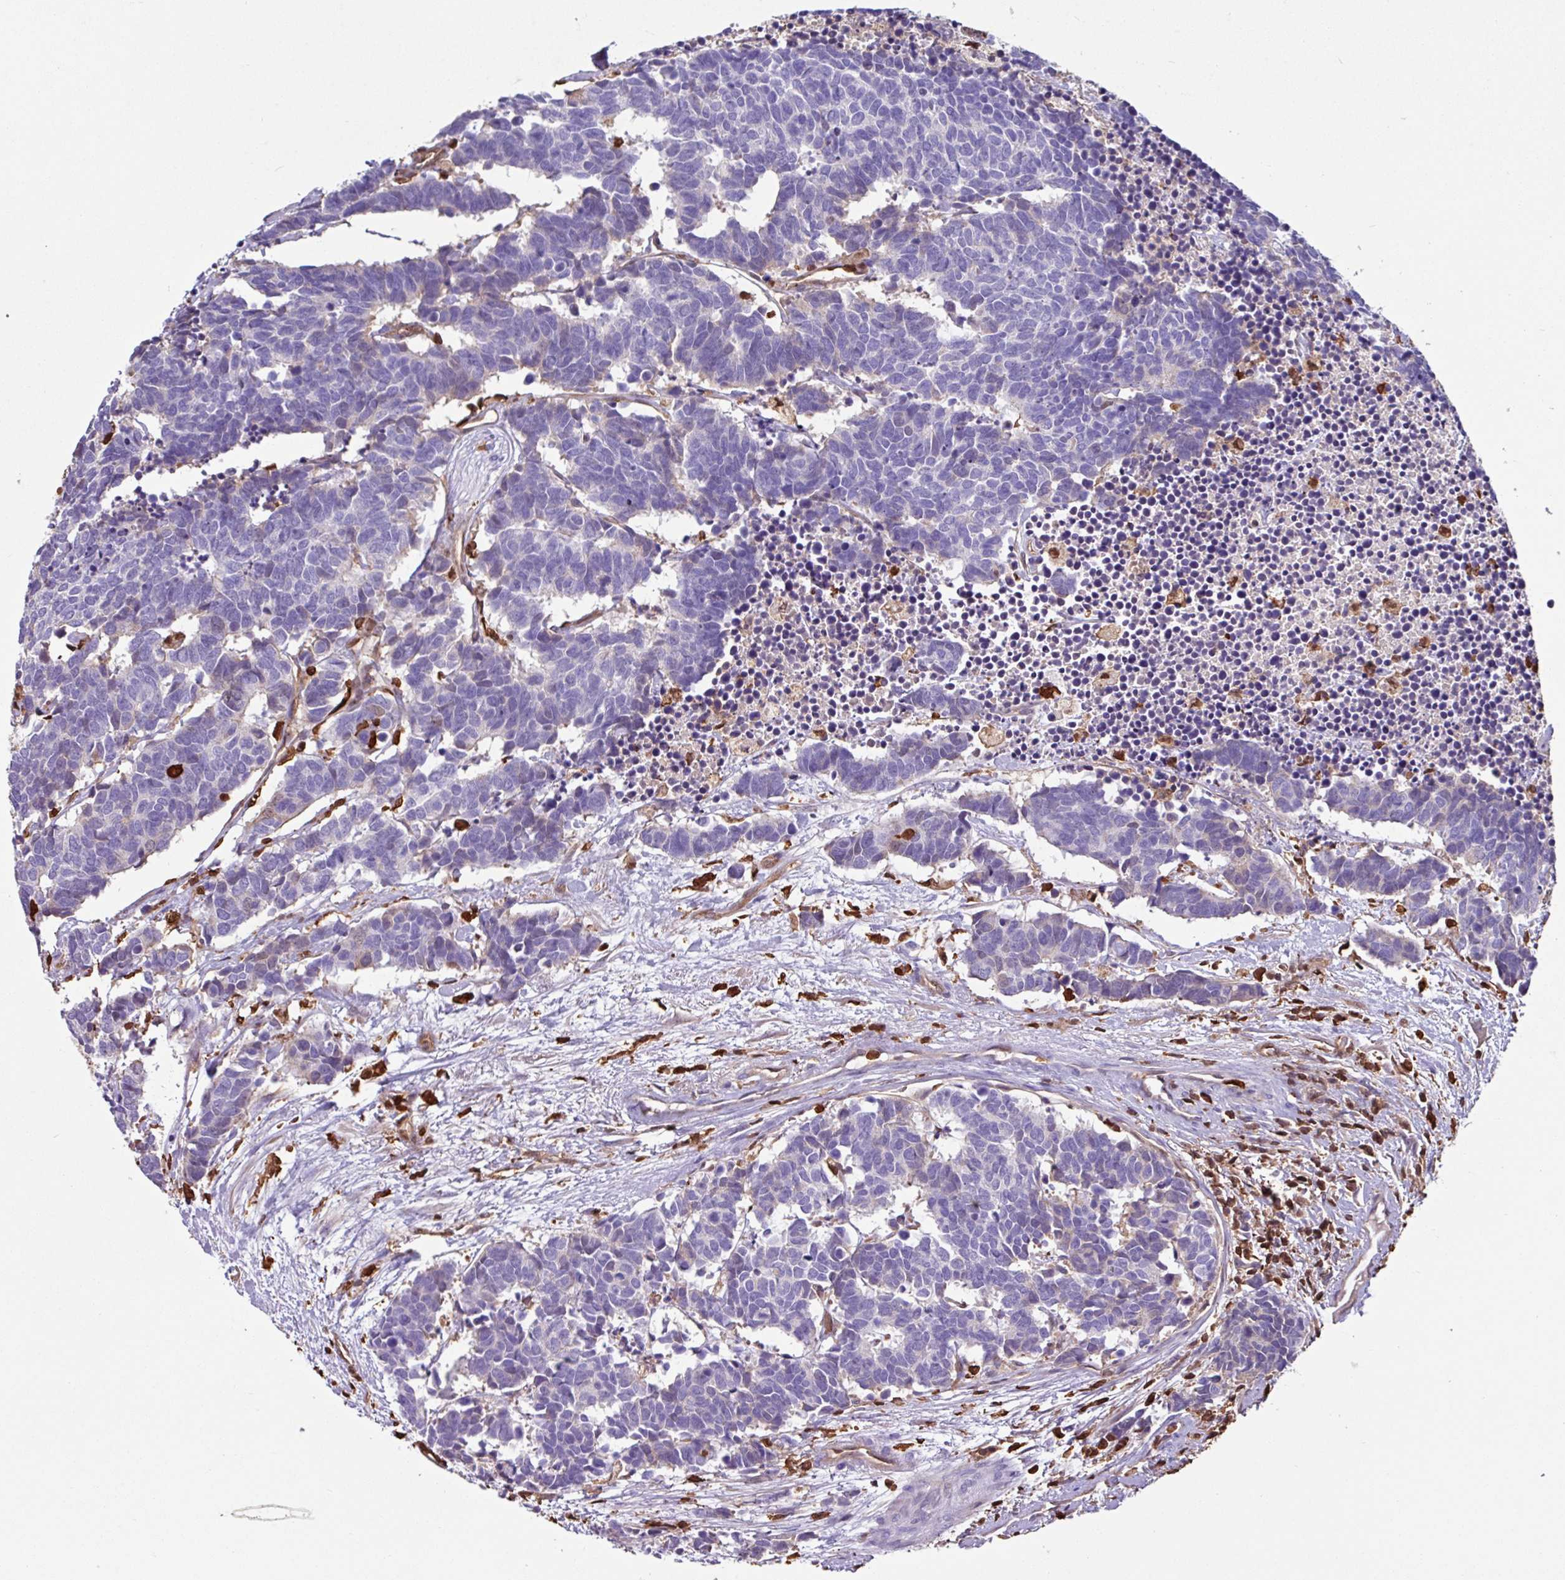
{"staining": {"intensity": "negative", "quantity": "none", "location": "none"}, "tissue": "carcinoid", "cell_type": "Tumor cells", "image_type": "cancer", "snomed": [{"axis": "morphology", "description": "Carcinoma, NOS"}, {"axis": "morphology", "description": "Carcinoid, malignant, NOS"}, {"axis": "topography", "description": "Urinary bladder"}], "caption": "Photomicrograph shows no protein expression in tumor cells of carcinoma tissue. Brightfield microscopy of immunohistochemistry stained with DAB (3,3'-diaminobenzidine) (brown) and hematoxylin (blue), captured at high magnification.", "gene": "ARHGDIB", "patient": {"sex": "male", "age": 57}}